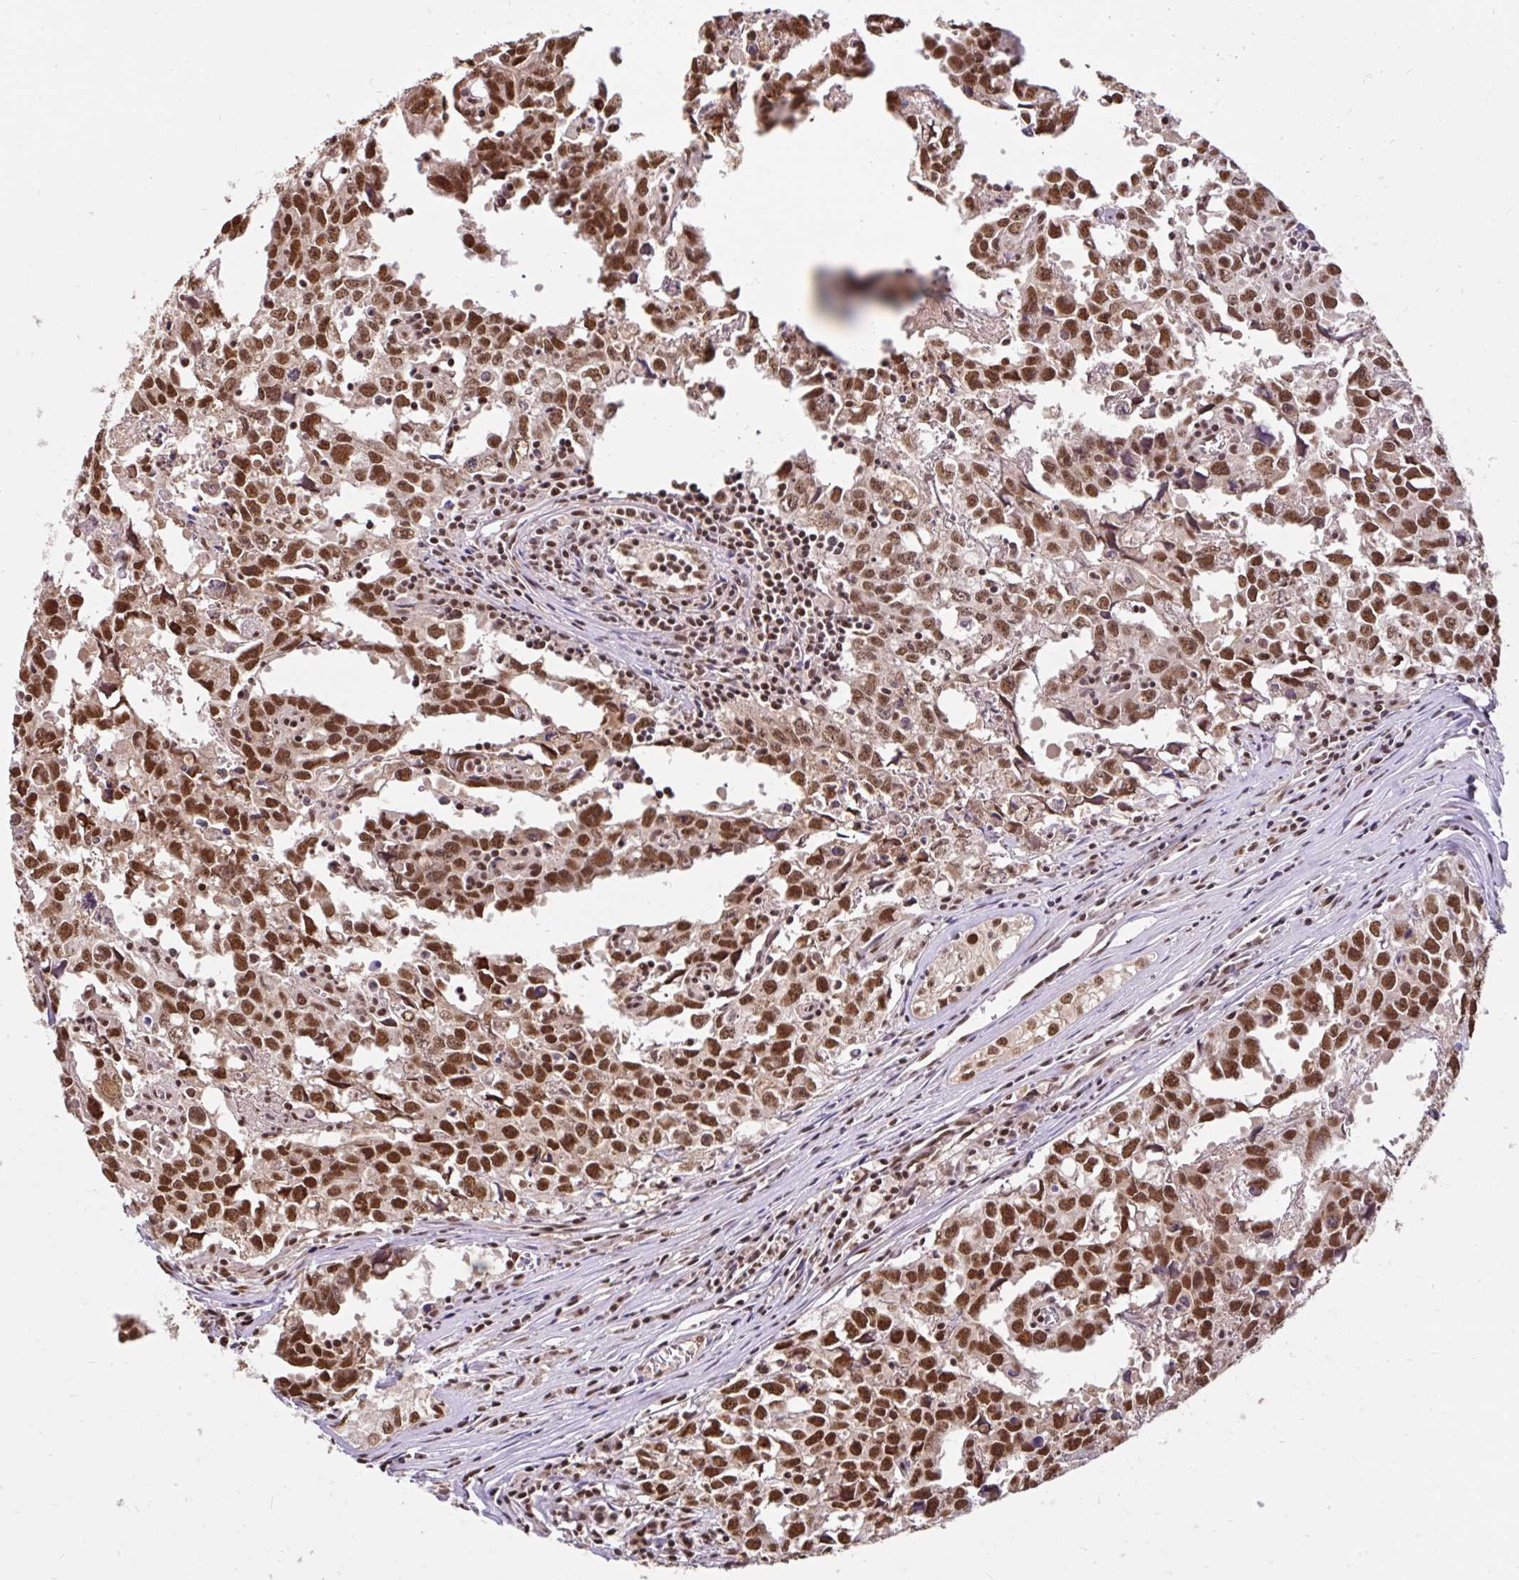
{"staining": {"intensity": "strong", "quantity": ">75%", "location": "nuclear"}, "tissue": "testis cancer", "cell_type": "Tumor cells", "image_type": "cancer", "snomed": [{"axis": "morphology", "description": "Carcinoma, Embryonal, NOS"}, {"axis": "topography", "description": "Testis"}], "caption": "IHC histopathology image of neoplastic tissue: testis cancer (embryonal carcinoma) stained using IHC shows high levels of strong protein expression localized specifically in the nuclear of tumor cells, appearing as a nuclear brown color.", "gene": "ABCA9", "patient": {"sex": "male", "age": 22}}